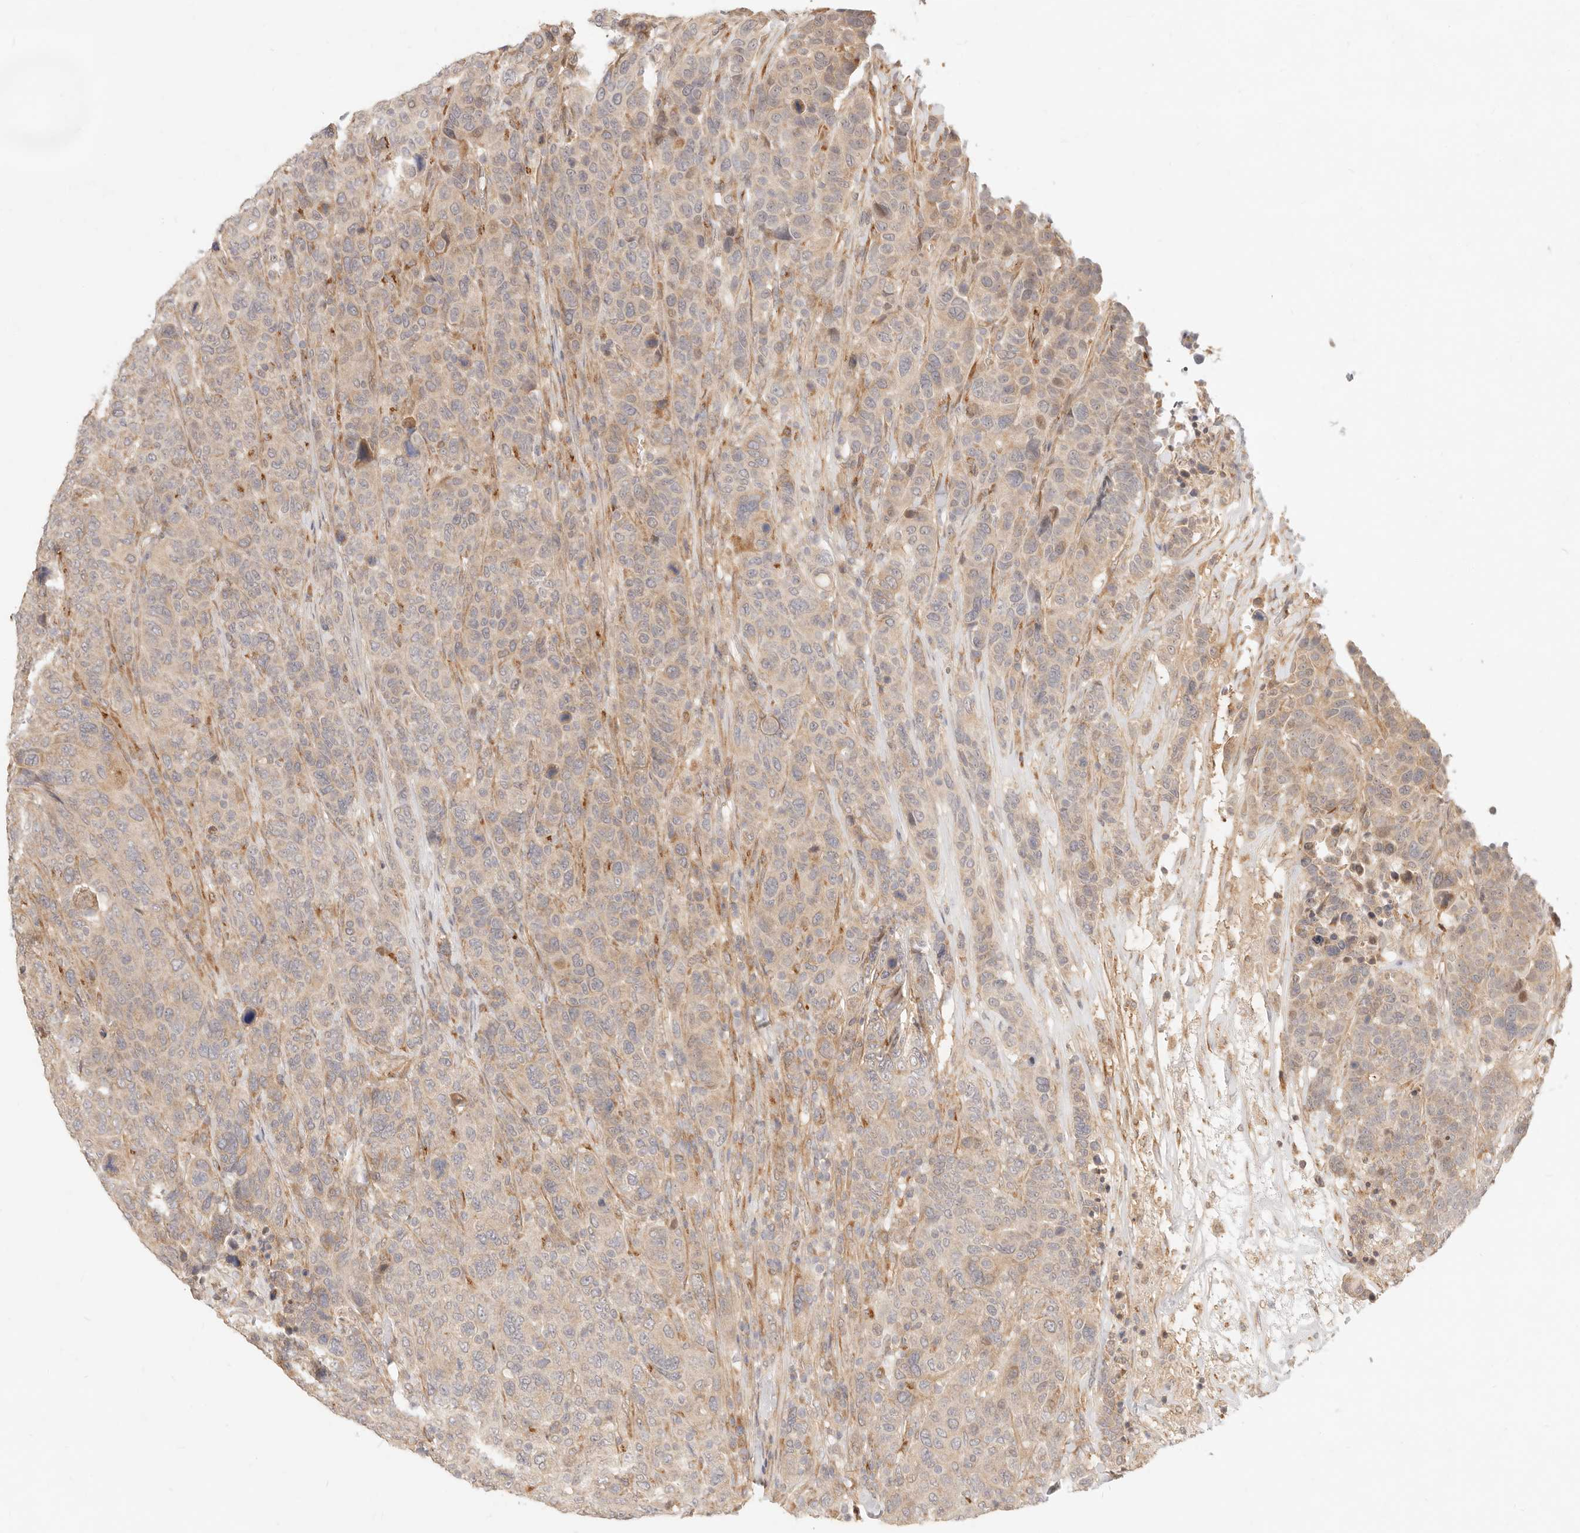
{"staining": {"intensity": "weak", "quantity": ">75%", "location": "cytoplasmic/membranous"}, "tissue": "breast cancer", "cell_type": "Tumor cells", "image_type": "cancer", "snomed": [{"axis": "morphology", "description": "Duct carcinoma"}, {"axis": "topography", "description": "Breast"}], "caption": "Breast cancer stained for a protein reveals weak cytoplasmic/membranous positivity in tumor cells.", "gene": "UBXN10", "patient": {"sex": "female", "age": 37}}